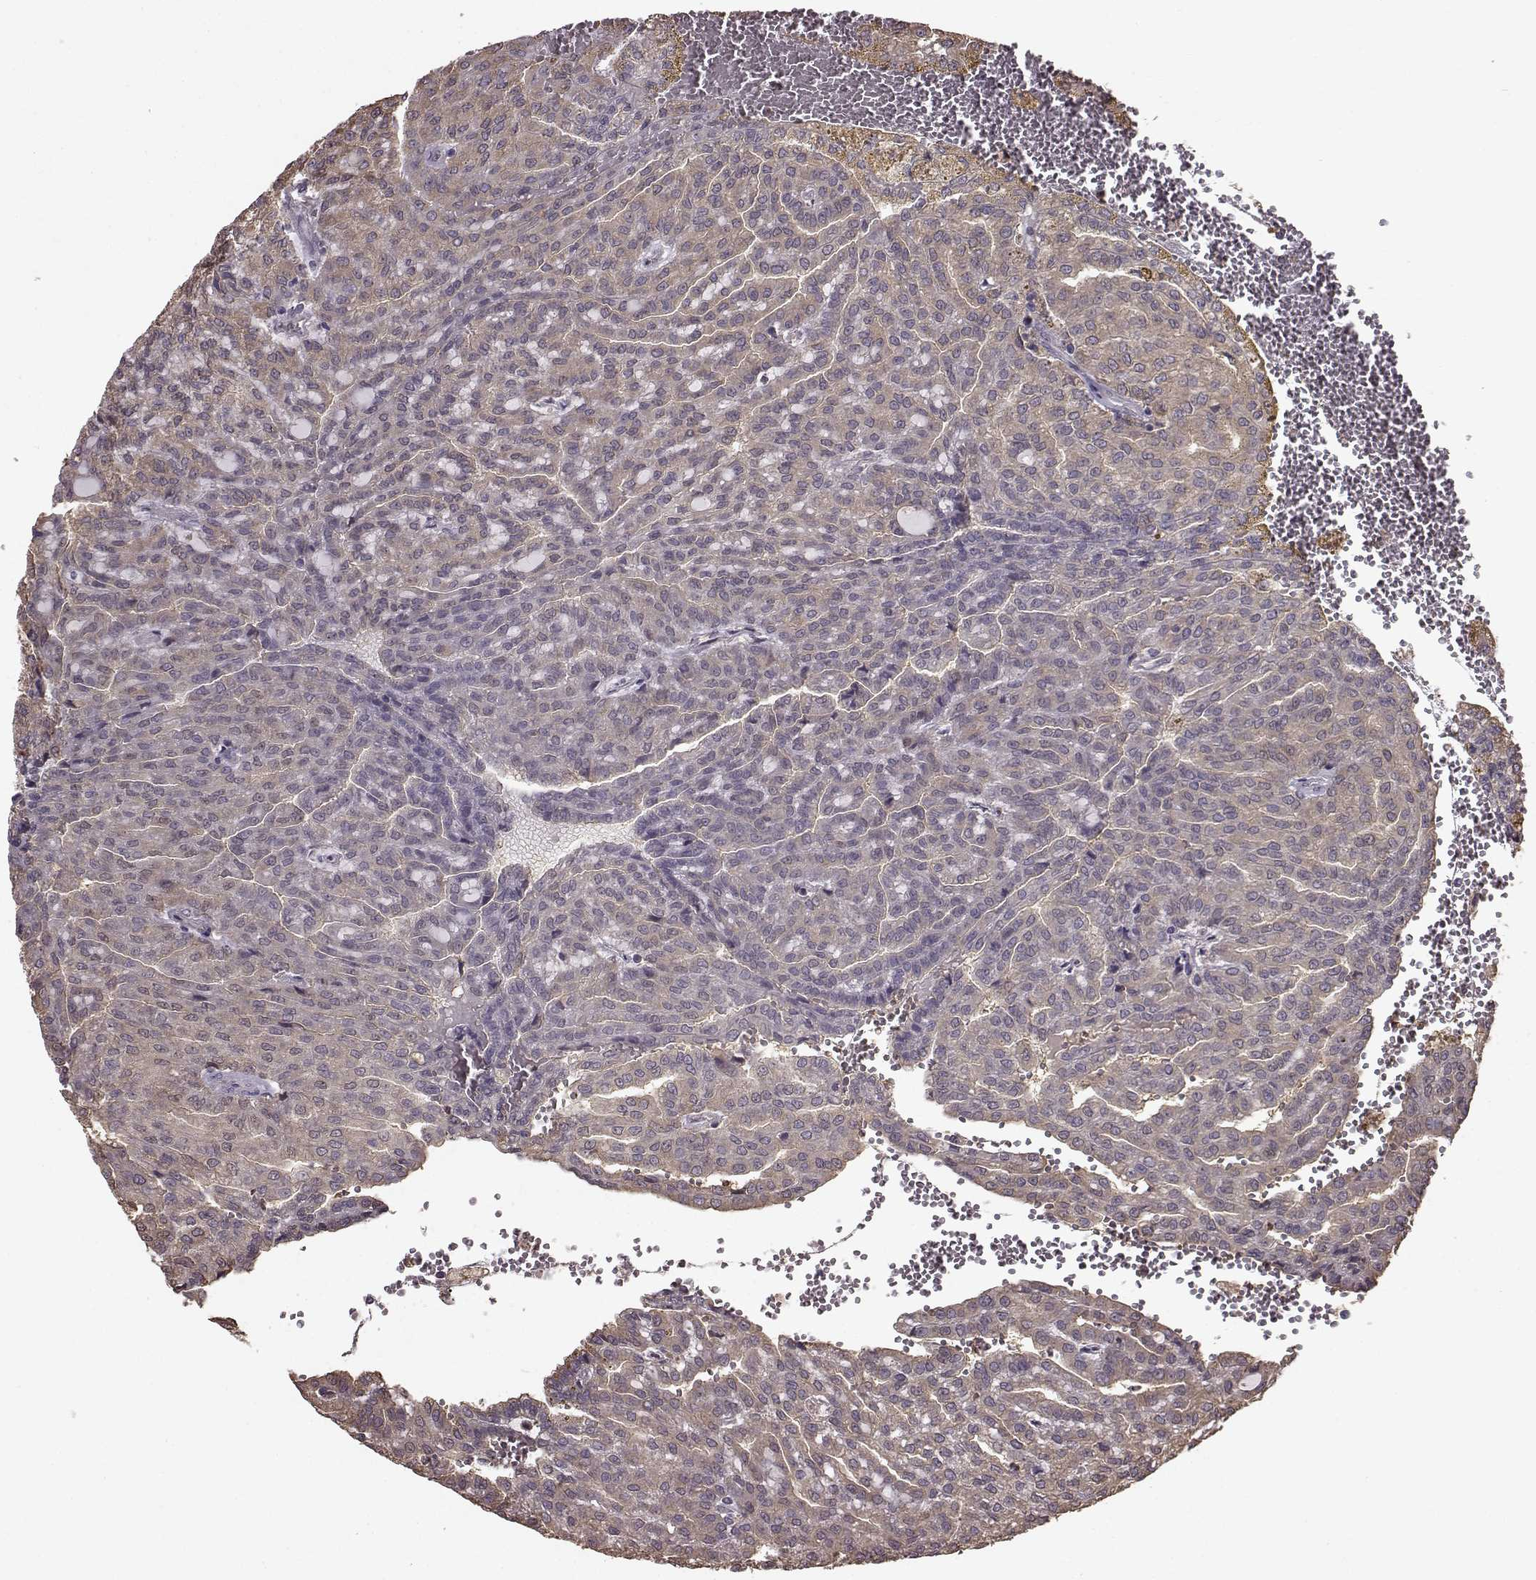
{"staining": {"intensity": "weak", "quantity": "25%-75%", "location": "cytoplasmic/membranous"}, "tissue": "renal cancer", "cell_type": "Tumor cells", "image_type": "cancer", "snomed": [{"axis": "morphology", "description": "Adenocarcinoma, NOS"}, {"axis": "topography", "description": "Kidney"}], "caption": "Immunohistochemistry (IHC) histopathology image of neoplastic tissue: renal cancer stained using IHC displays low levels of weak protein expression localized specifically in the cytoplasmic/membranous of tumor cells, appearing as a cytoplasmic/membranous brown color.", "gene": "NME1-NME2", "patient": {"sex": "male", "age": 63}}